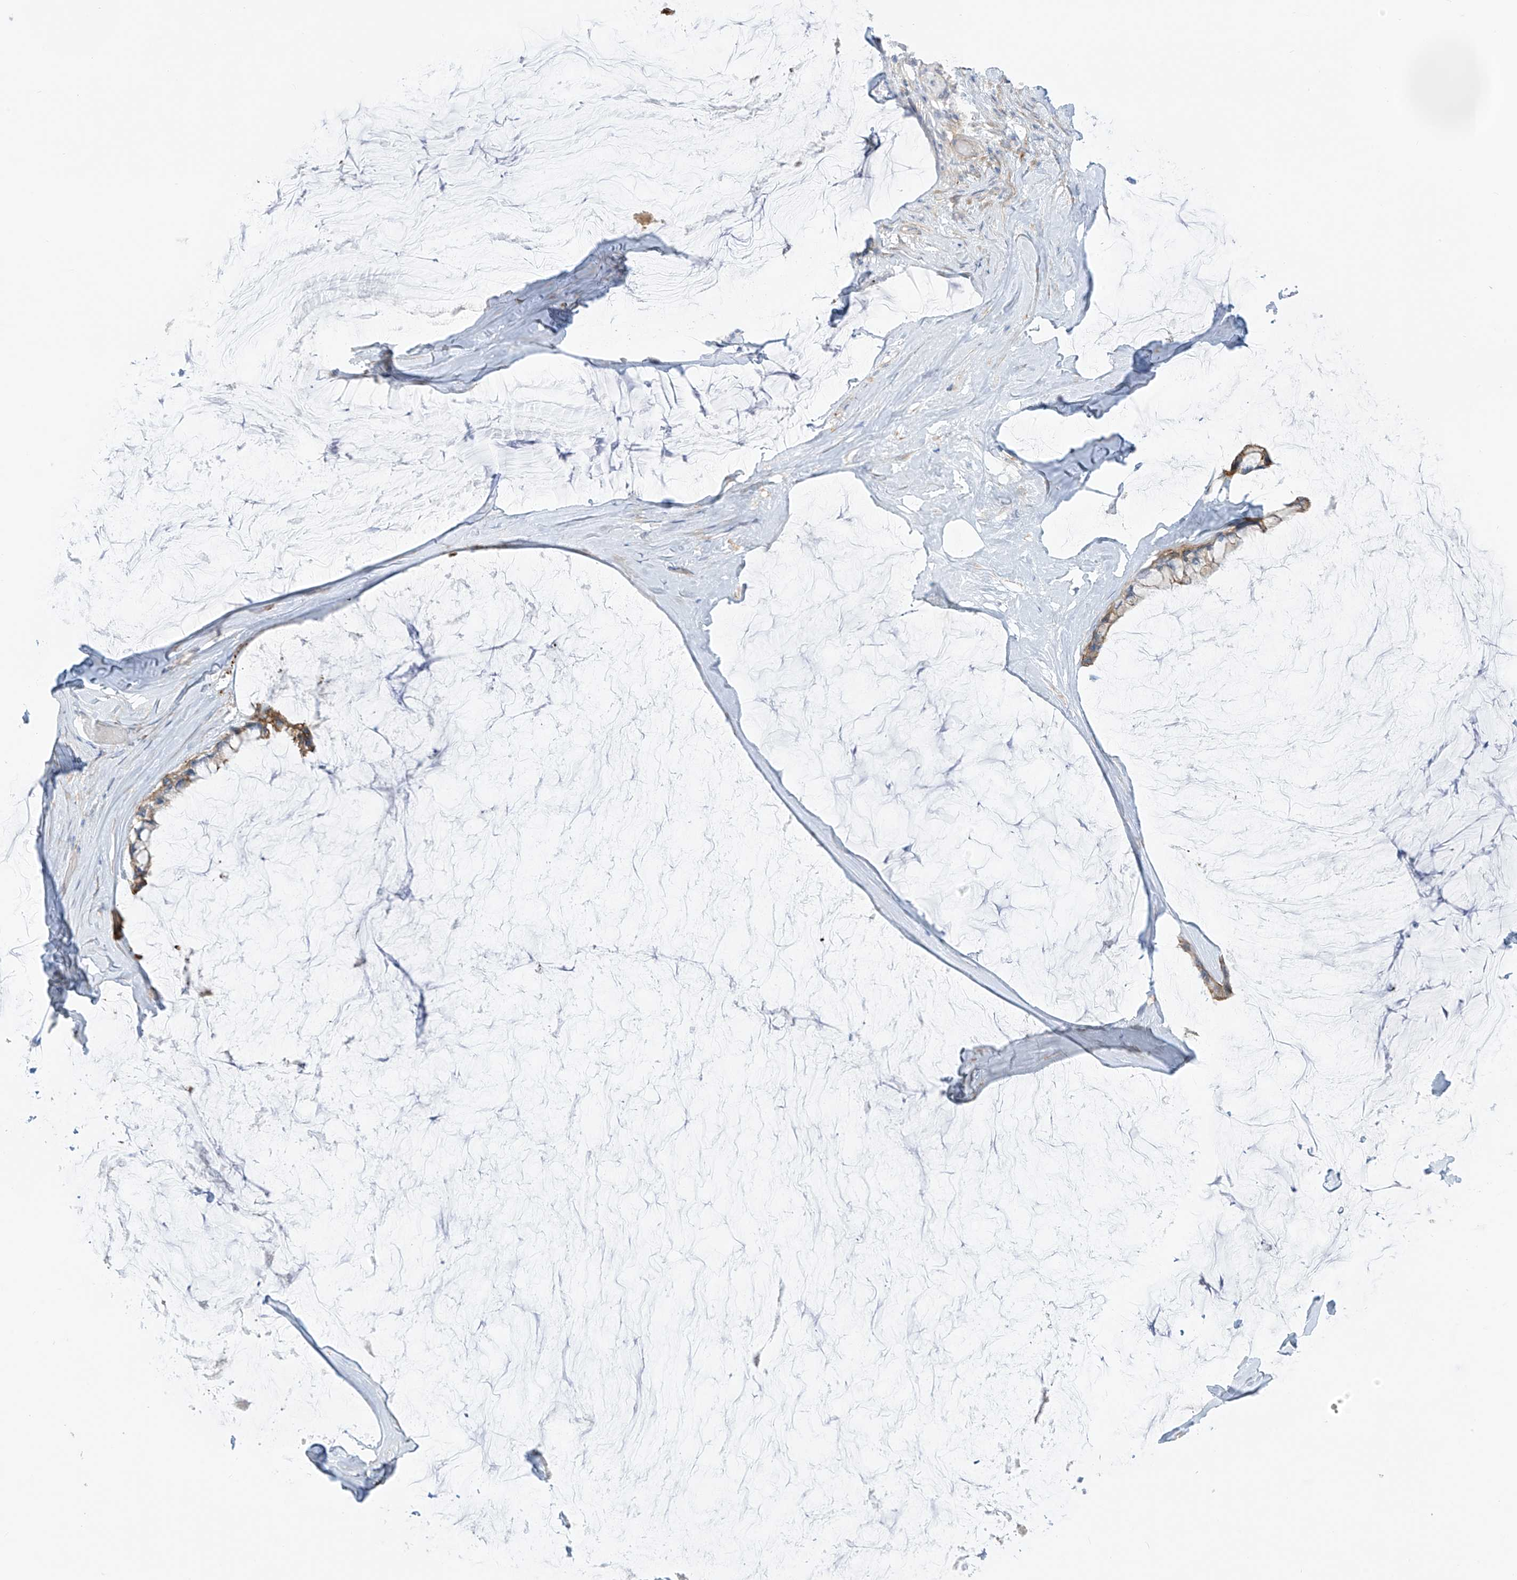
{"staining": {"intensity": "moderate", "quantity": ">75%", "location": "cytoplasmic/membranous"}, "tissue": "ovarian cancer", "cell_type": "Tumor cells", "image_type": "cancer", "snomed": [{"axis": "morphology", "description": "Cystadenocarcinoma, mucinous, NOS"}, {"axis": "topography", "description": "Ovary"}], "caption": "Immunohistochemical staining of ovarian mucinous cystadenocarcinoma reveals medium levels of moderate cytoplasmic/membranous positivity in approximately >75% of tumor cells. The protein is stained brown, and the nuclei are stained in blue (DAB IHC with brightfield microscopy, high magnification).", "gene": "EIPR1", "patient": {"sex": "female", "age": 39}}